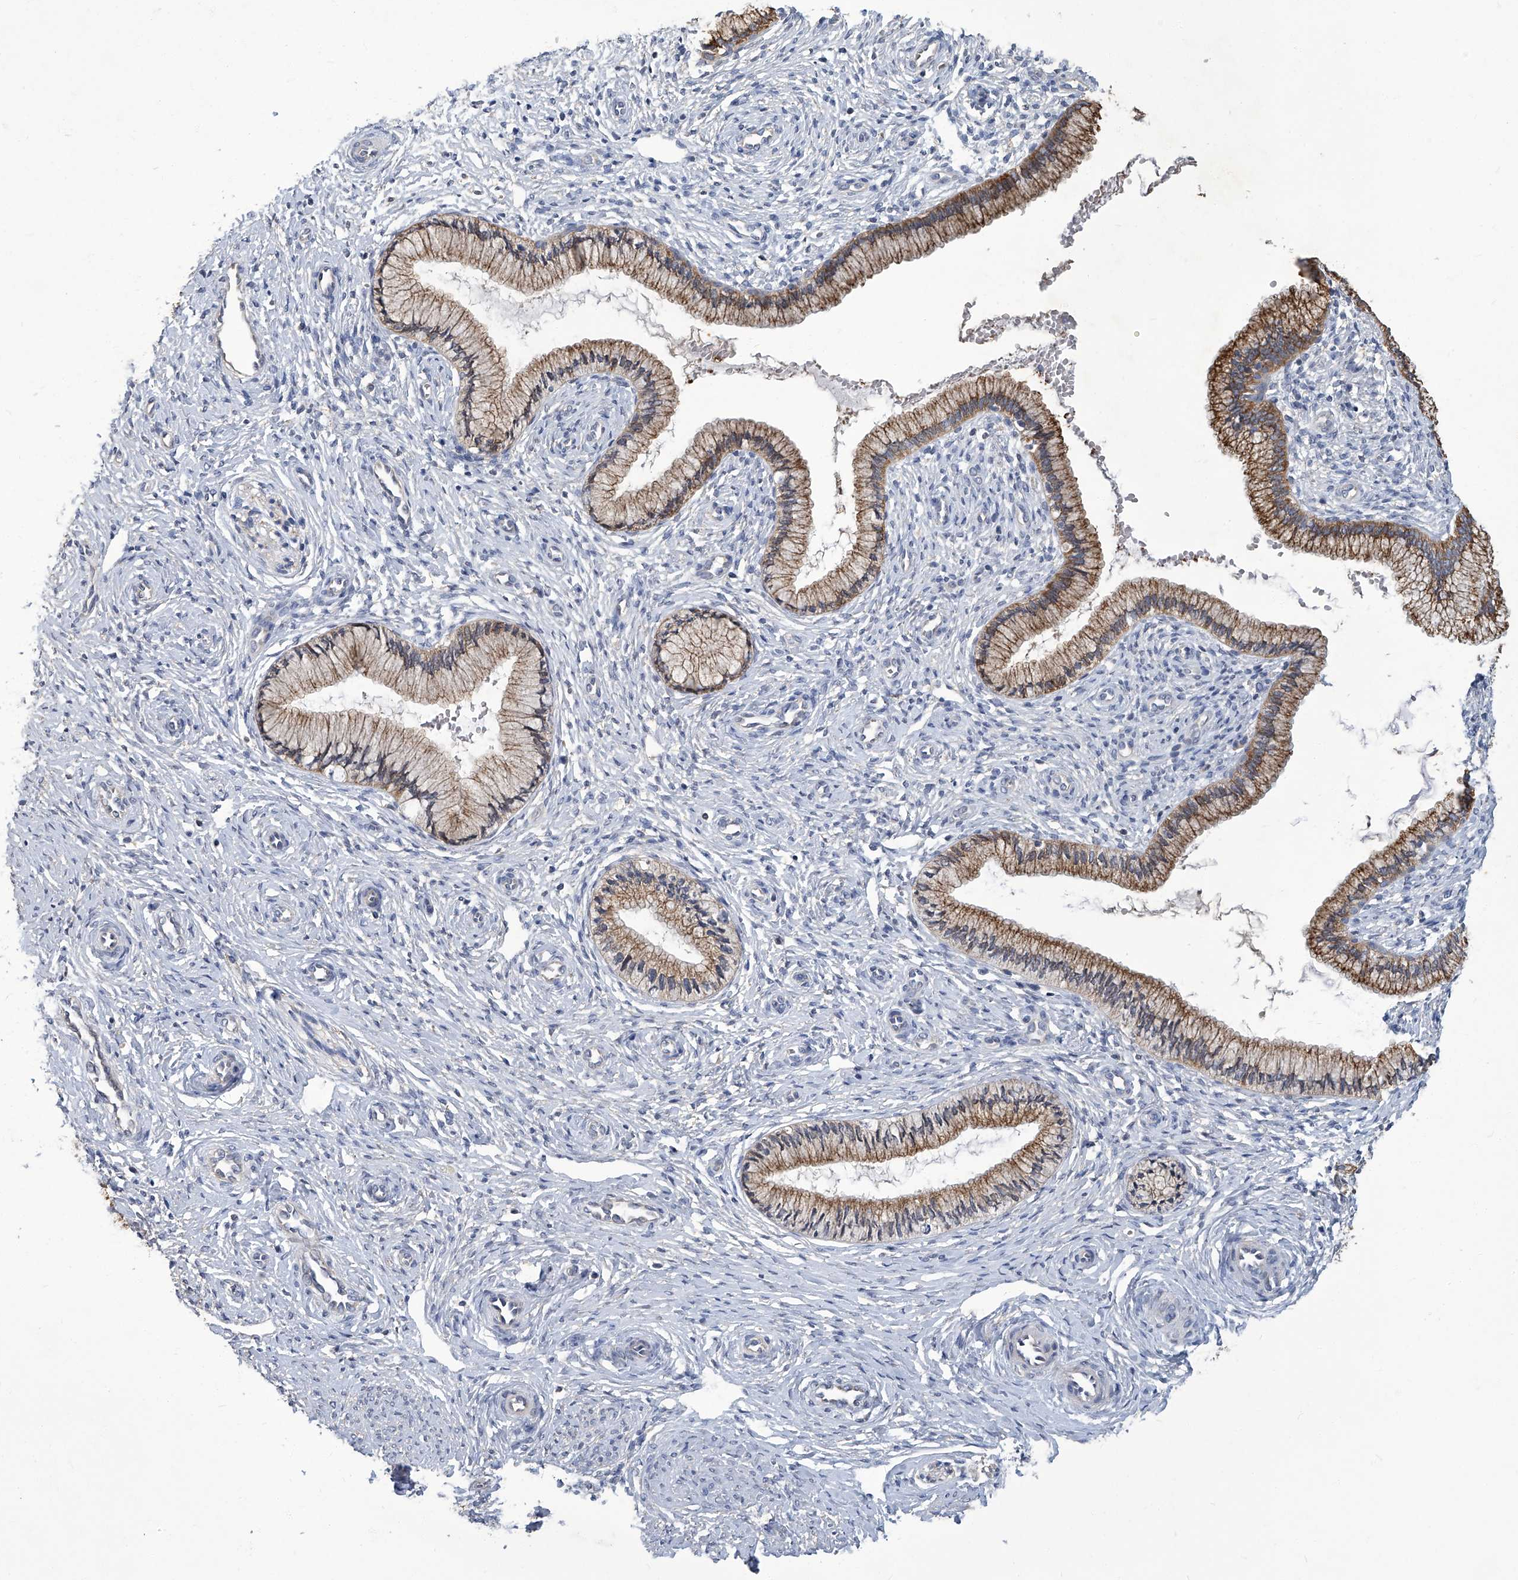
{"staining": {"intensity": "moderate", "quantity": ">75%", "location": "cytoplasmic/membranous"}, "tissue": "cervix", "cell_type": "Glandular cells", "image_type": "normal", "snomed": [{"axis": "morphology", "description": "Normal tissue, NOS"}, {"axis": "topography", "description": "Cervix"}], "caption": "Cervix stained for a protein shows moderate cytoplasmic/membranous positivity in glandular cells.", "gene": "TGFBR1", "patient": {"sex": "female", "age": 27}}